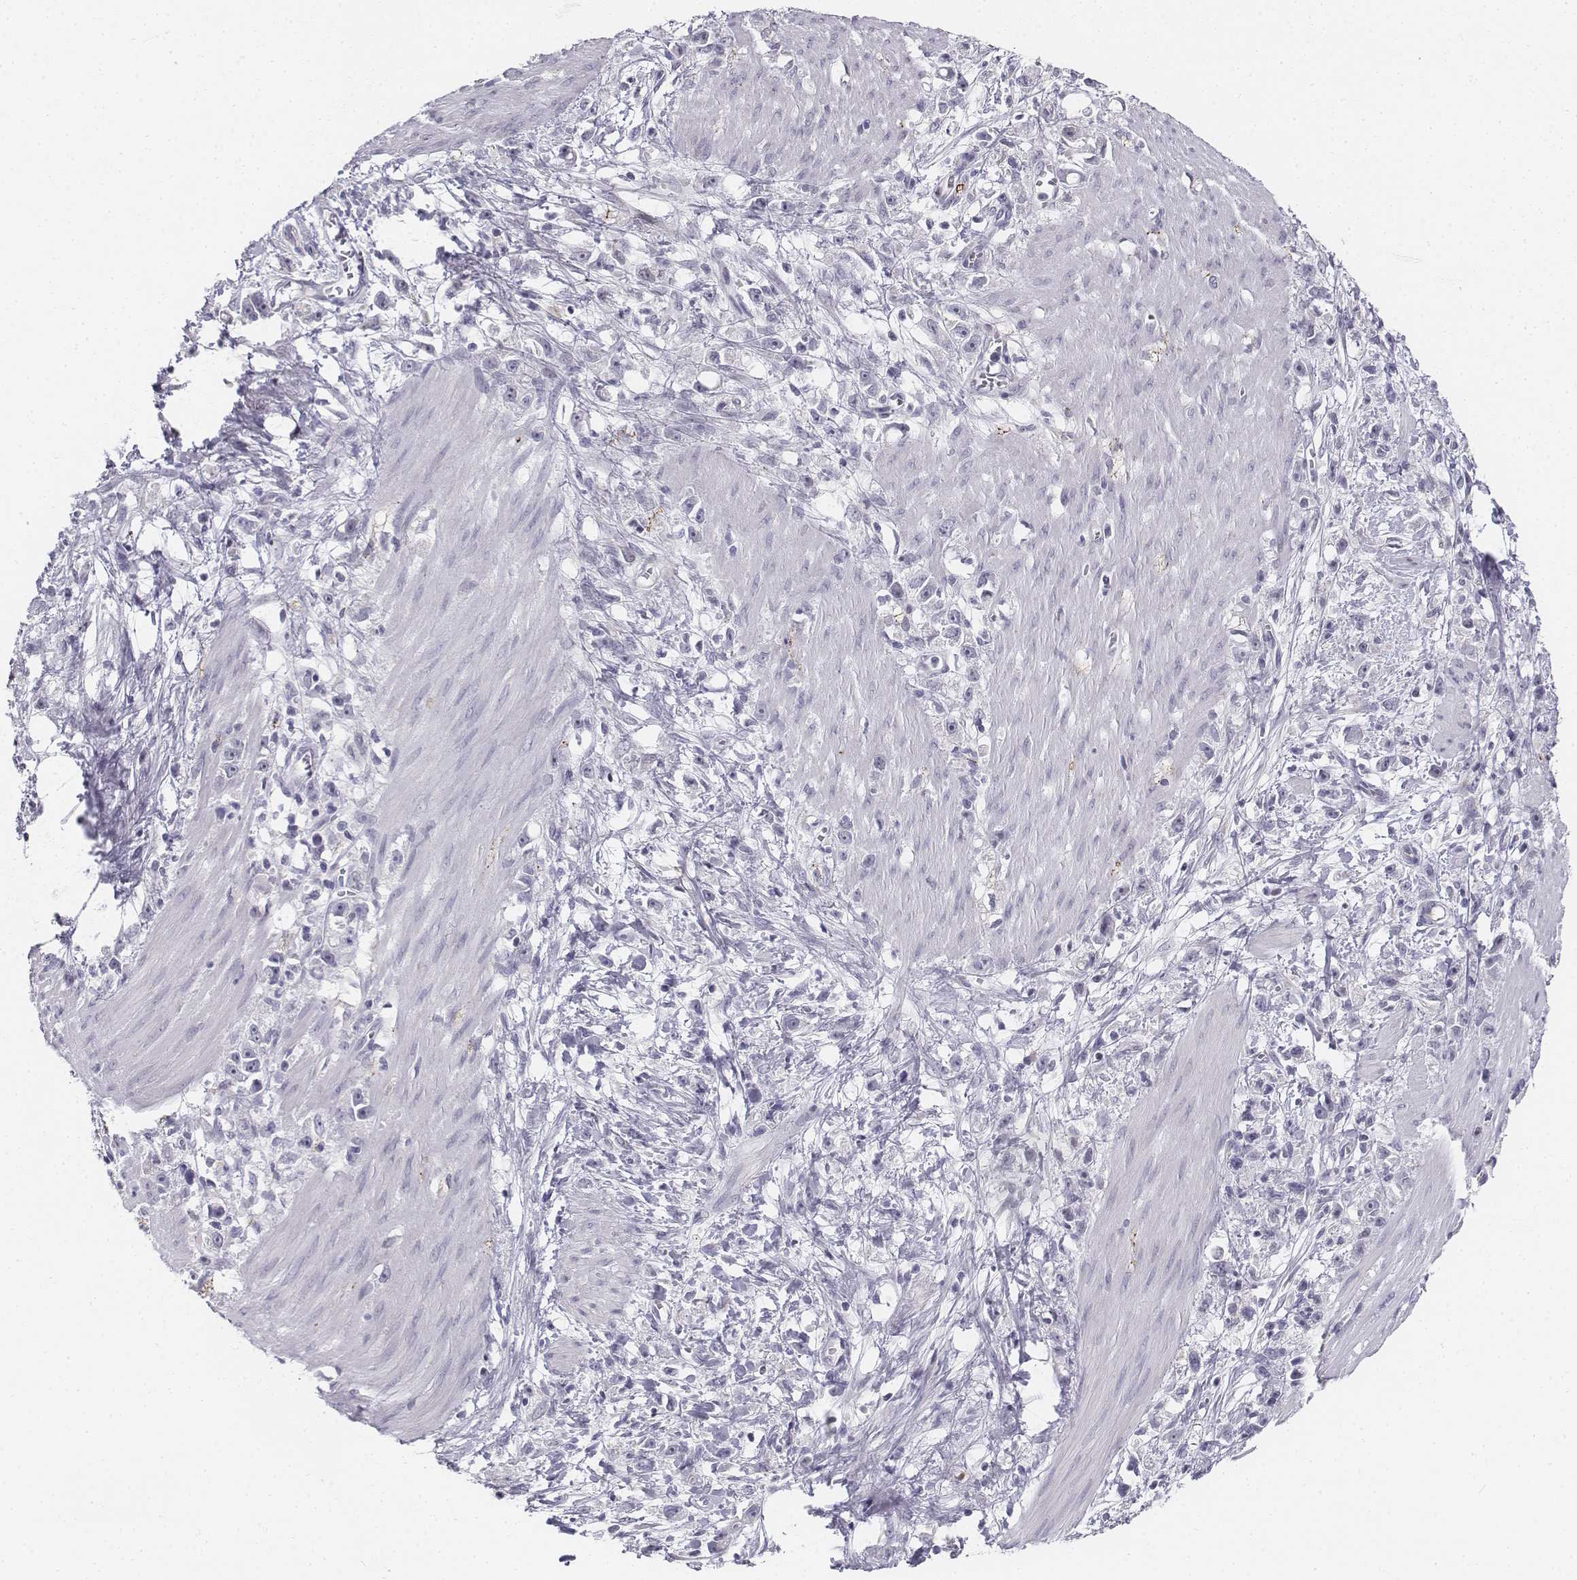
{"staining": {"intensity": "negative", "quantity": "none", "location": "none"}, "tissue": "stomach cancer", "cell_type": "Tumor cells", "image_type": "cancer", "snomed": [{"axis": "morphology", "description": "Adenocarcinoma, NOS"}, {"axis": "topography", "description": "Stomach"}], "caption": "IHC of human stomach adenocarcinoma shows no staining in tumor cells. (Stains: DAB (3,3'-diaminobenzidine) immunohistochemistry (IHC) with hematoxylin counter stain, Microscopy: brightfield microscopy at high magnification).", "gene": "PENK", "patient": {"sex": "female", "age": 59}}